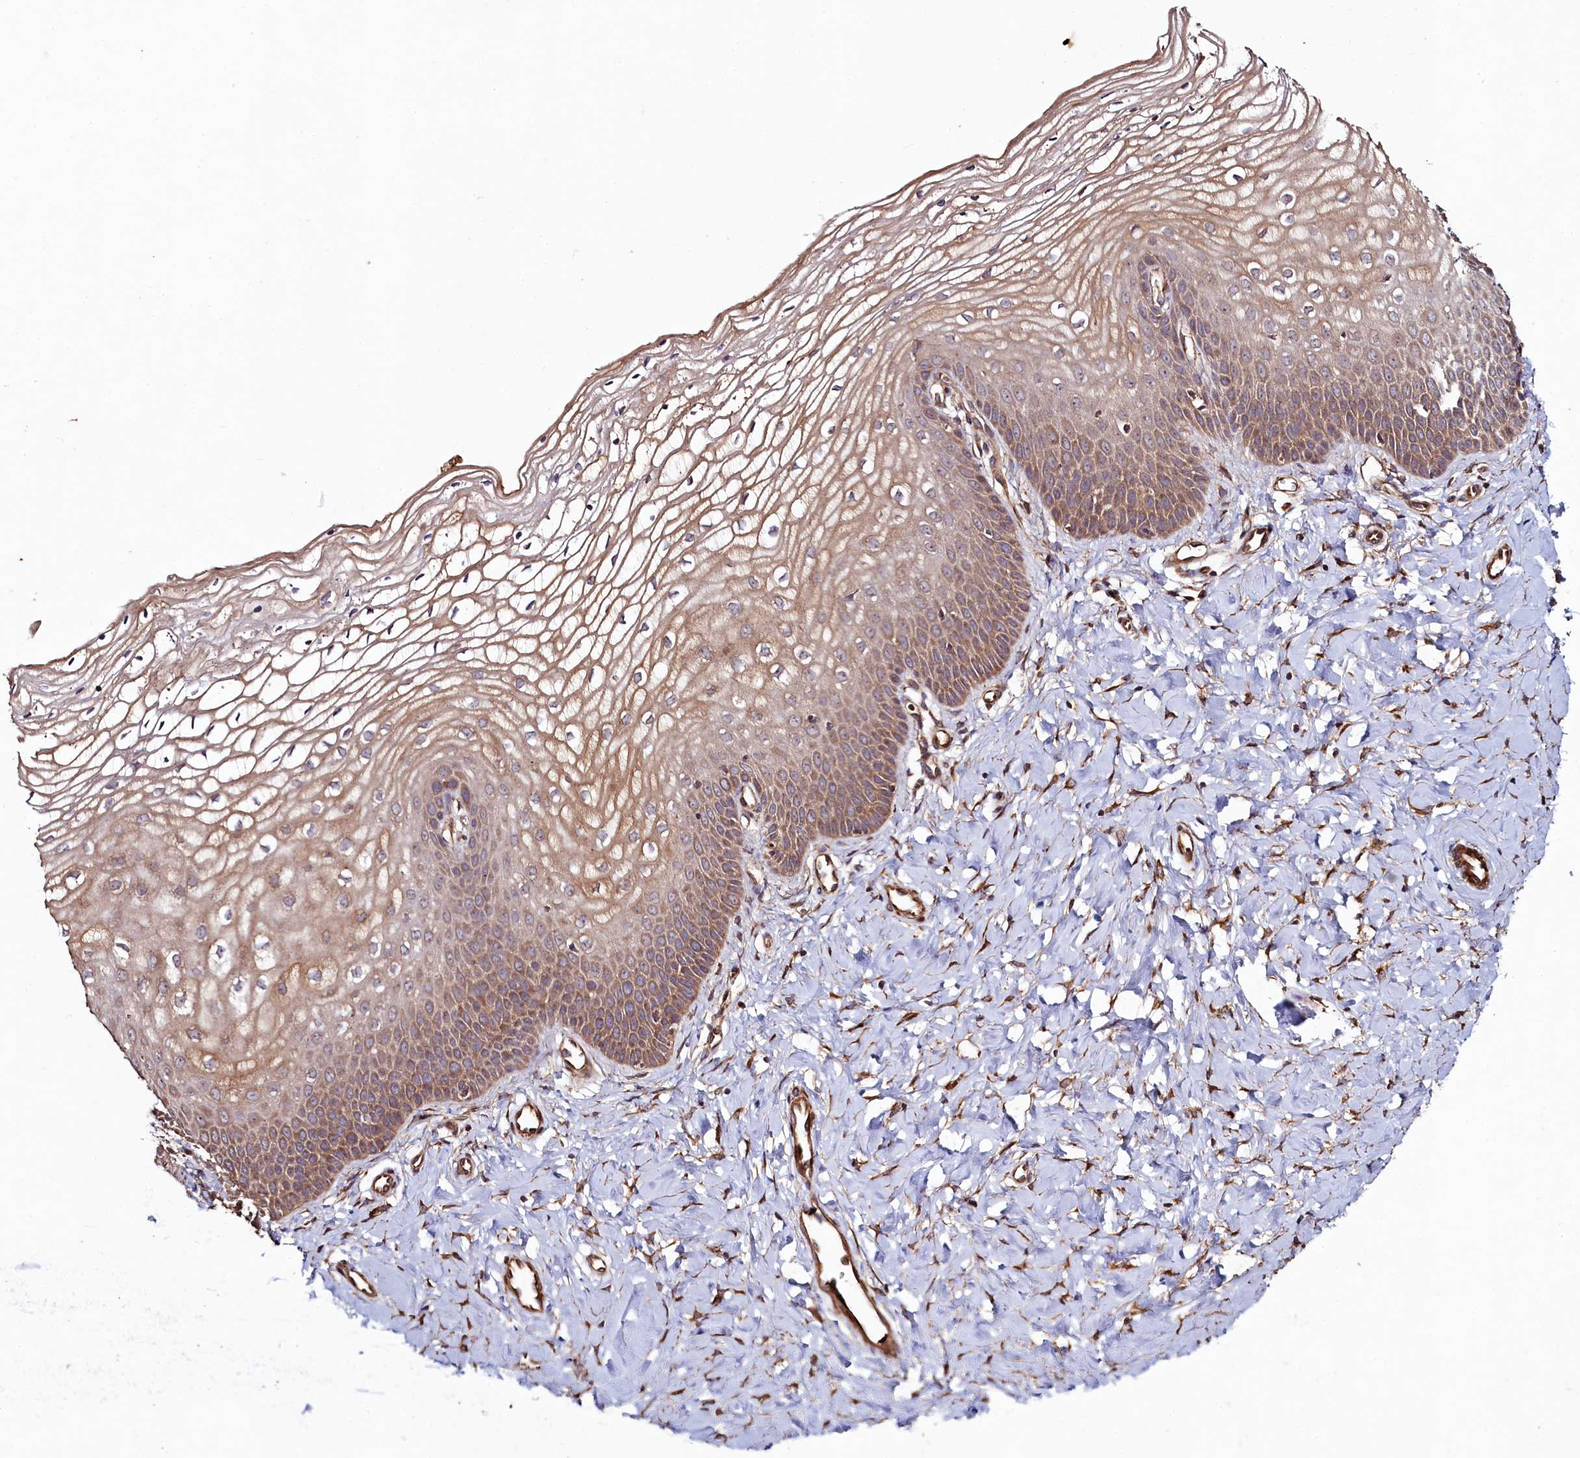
{"staining": {"intensity": "moderate", "quantity": ">75%", "location": "cytoplasmic/membranous"}, "tissue": "vagina", "cell_type": "Squamous epithelial cells", "image_type": "normal", "snomed": [{"axis": "morphology", "description": "Normal tissue, NOS"}, {"axis": "topography", "description": "Vagina"}], "caption": "The image shows a brown stain indicating the presence of a protein in the cytoplasmic/membranous of squamous epithelial cells in vagina.", "gene": "CCDC102A", "patient": {"sex": "female", "age": 68}}